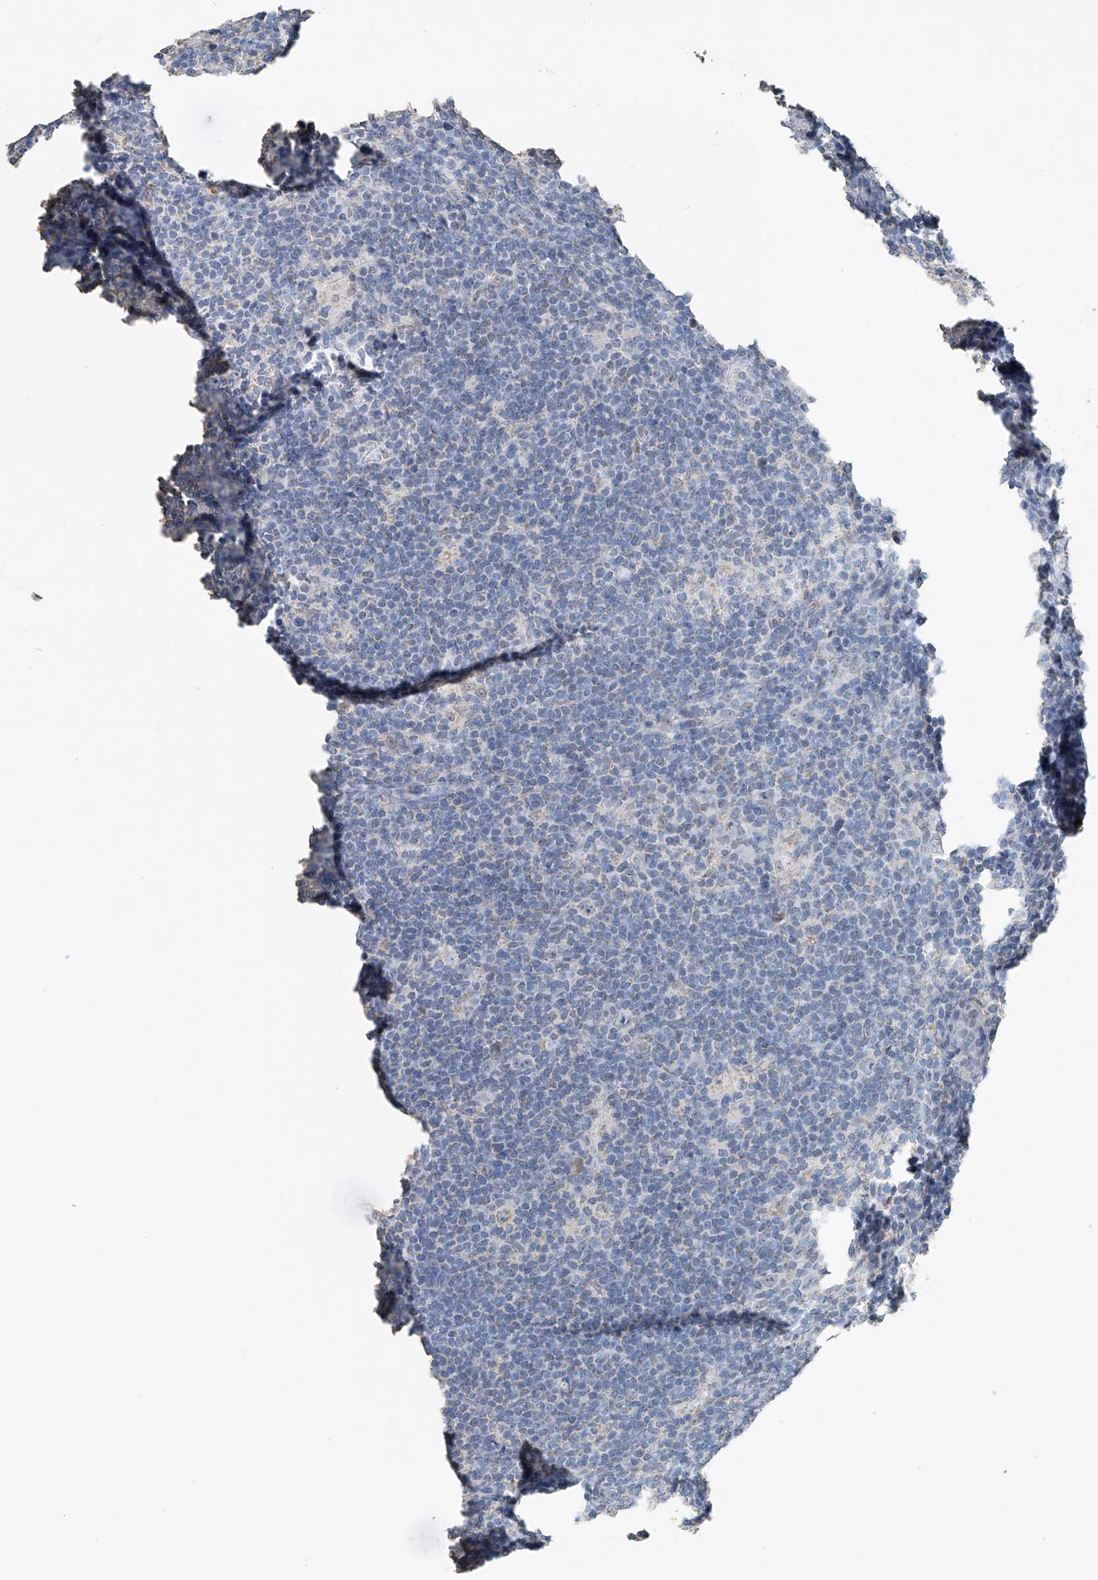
{"staining": {"intensity": "negative", "quantity": "none", "location": "none"}, "tissue": "lymphoma", "cell_type": "Tumor cells", "image_type": "cancer", "snomed": [{"axis": "morphology", "description": "Hodgkin's disease, NOS"}, {"axis": "topography", "description": "Lymph node"}], "caption": "Immunohistochemical staining of lymphoma reveals no significant positivity in tumor cells.", "gene": "KLF15", "patient": {"sex": "female", "age": 57}}